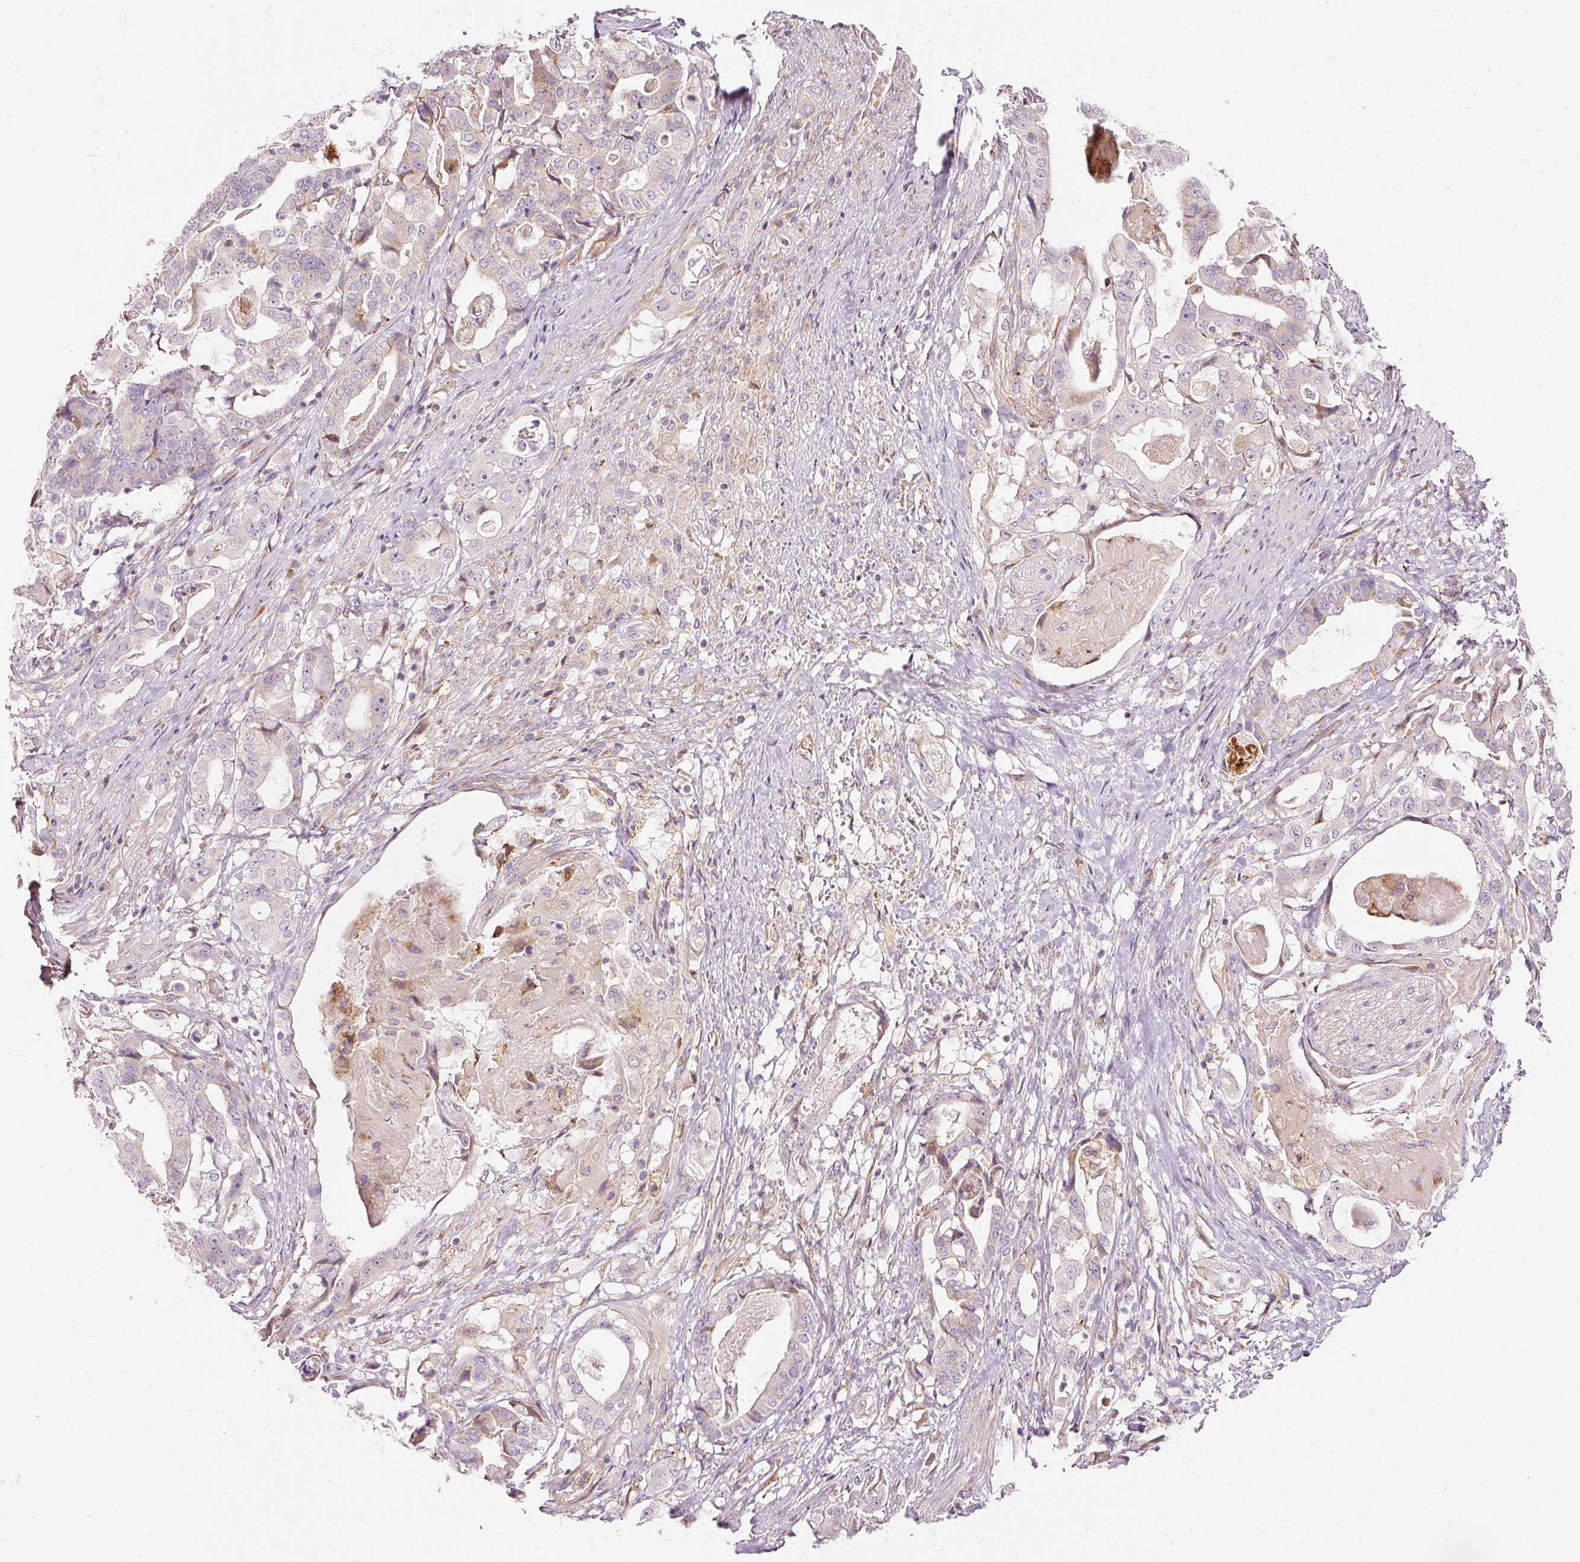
{"staining": {"intensity": "weak", "quantity": "<25%", "location": "cytoplasmic/membranous"}, "tissue": "stomach cancer", "cell_type": "Tumor cells", "image_type": "cancer", "snomed": [{"axis": "morphology", "description": "Adenocarcinoma, NOS"}, {"axis": "topography", "description": "Stomach"}], "caption": "An immunohistochemistry (IHC) image of stomach cancer (adenocarcinoma) is shown. There is no staining in tumor cells of stomach cancer (adenocarcinoma). The staining was performed using DAB to visualize the protein expression in brown, while the nuclei were stained in blue with hematoxylin (Magnification: 20x).", "gene": "SNAPC5", "patient": {"sex": "male", "age": 48}}